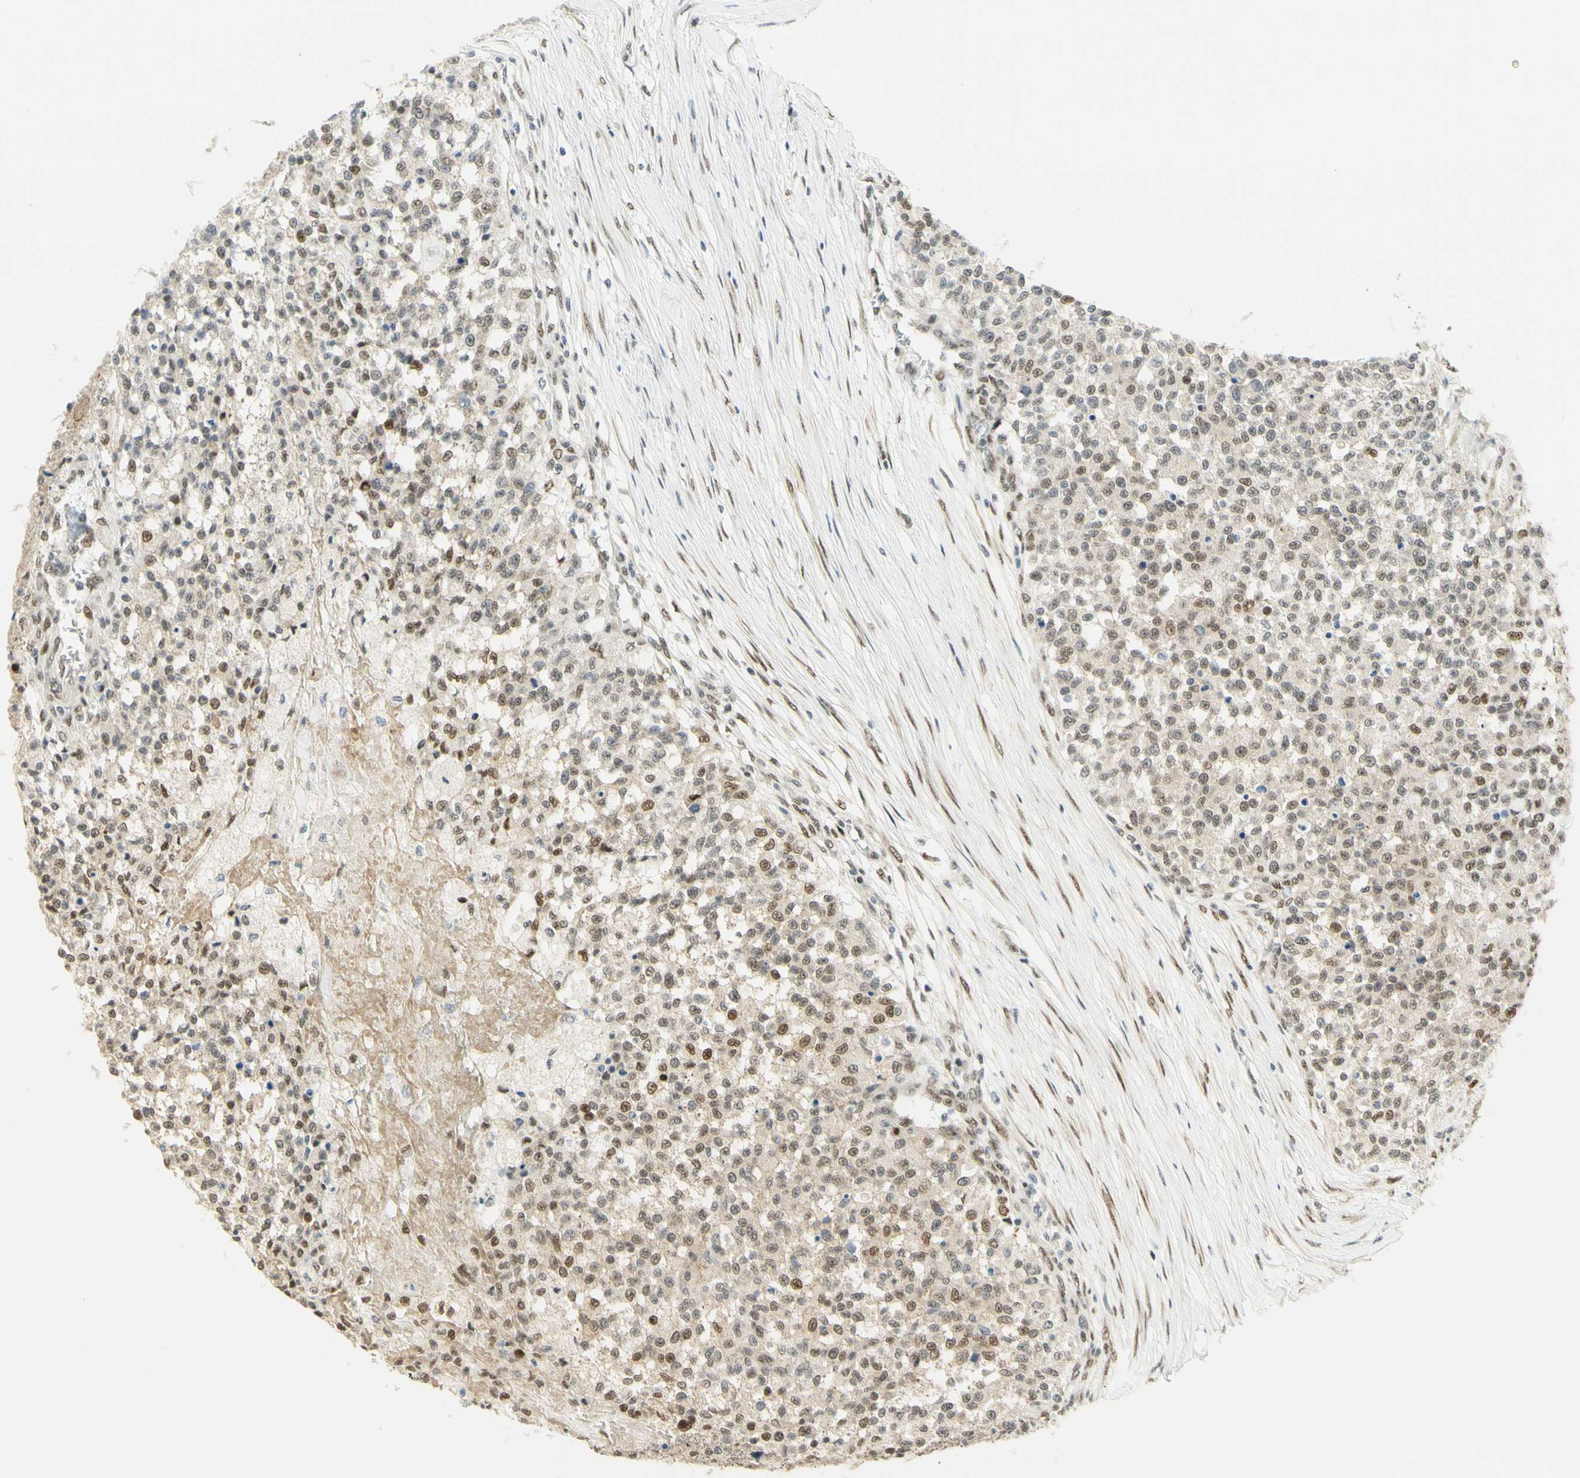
{"staining": {"intensity": "weak", "quantity": ">75%", "location": "nuclear"}, "tissue": "testis cancer", "cell_type": "Tumor cells", "image_type": "cancer", "snomed": [{"axis": "morphology", "description": "Seminoma, NOS"}, {"axis": "topography", "description": "Testis"}], "caption": "Immunohistochemistry staining of seminoma (testis), which demonstrates low levels of weak nuclear staining in approximately >75% of tumor cells indicating weak nuclear protein expression. The staining was performed using DAB (brown) for protein detection and nuclei were counterstained in hematoxylin (blue).", "gene": "DDX1", "patient": {"sex": "male", "age": 59}}